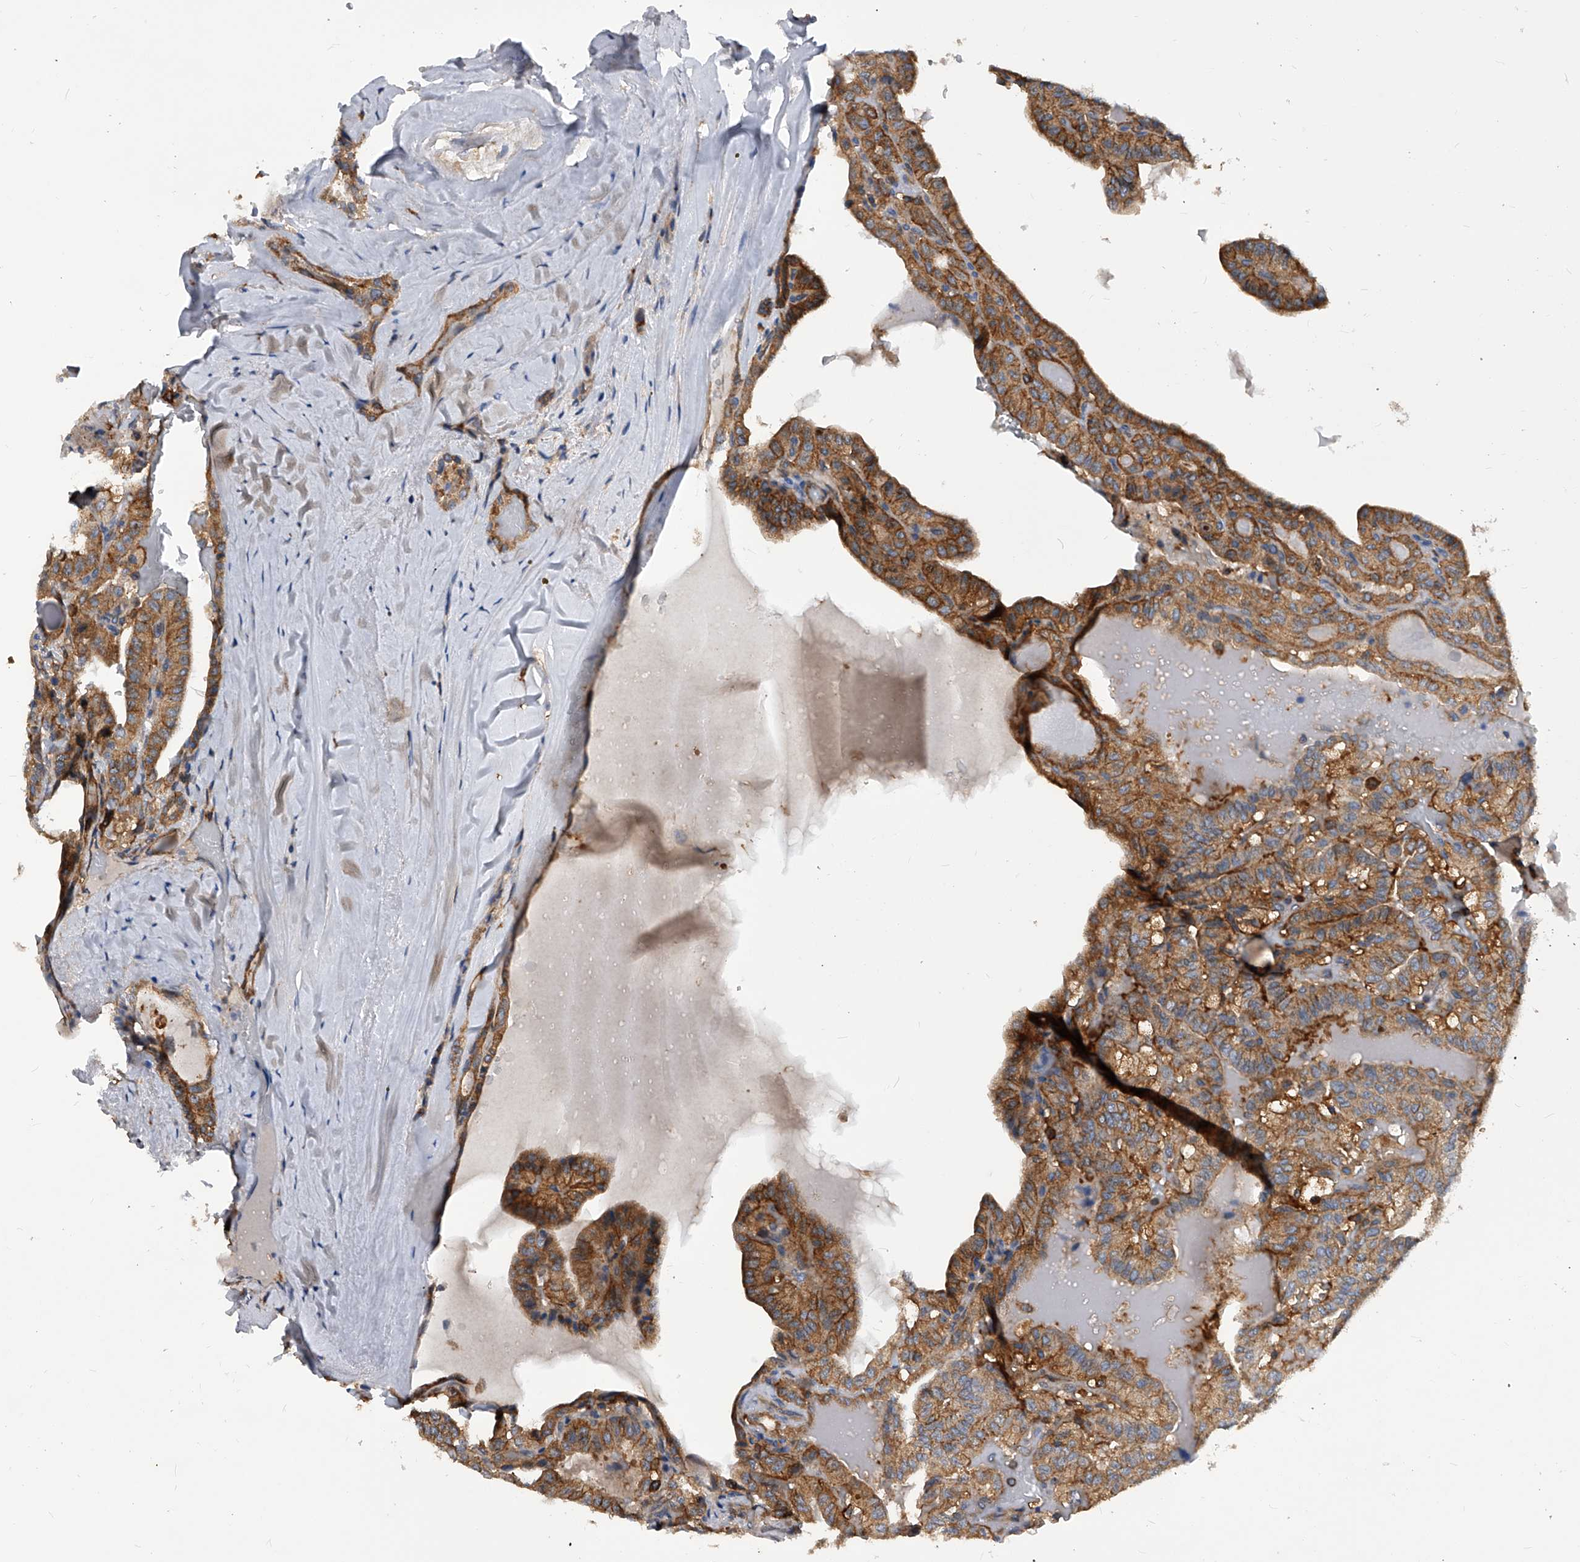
{"staining": {"intensity": "moderate", "quantity": ">75%", "location": "cytoplasmic/membranous"}, "tissue": "head and neck cancer", "cell_type": "Tumor cells", "image_type": "cancer", "snomed": [{"axis": "morphology", "description": "Squamous cell carcinoma, NOS"}, {"axis": "topography", "description": "Oral tissue"}, {"axis": "topography", "description": "Head-Neck"}], "caption": "Squamous cell carcinoma (head and neck) stained with a brown dye displays moderate cytoplasmic/membranous positive staining in about >75% of tumor cells.", "gene": "ATG5", "patient": {"sex": "female", "age": 50}}